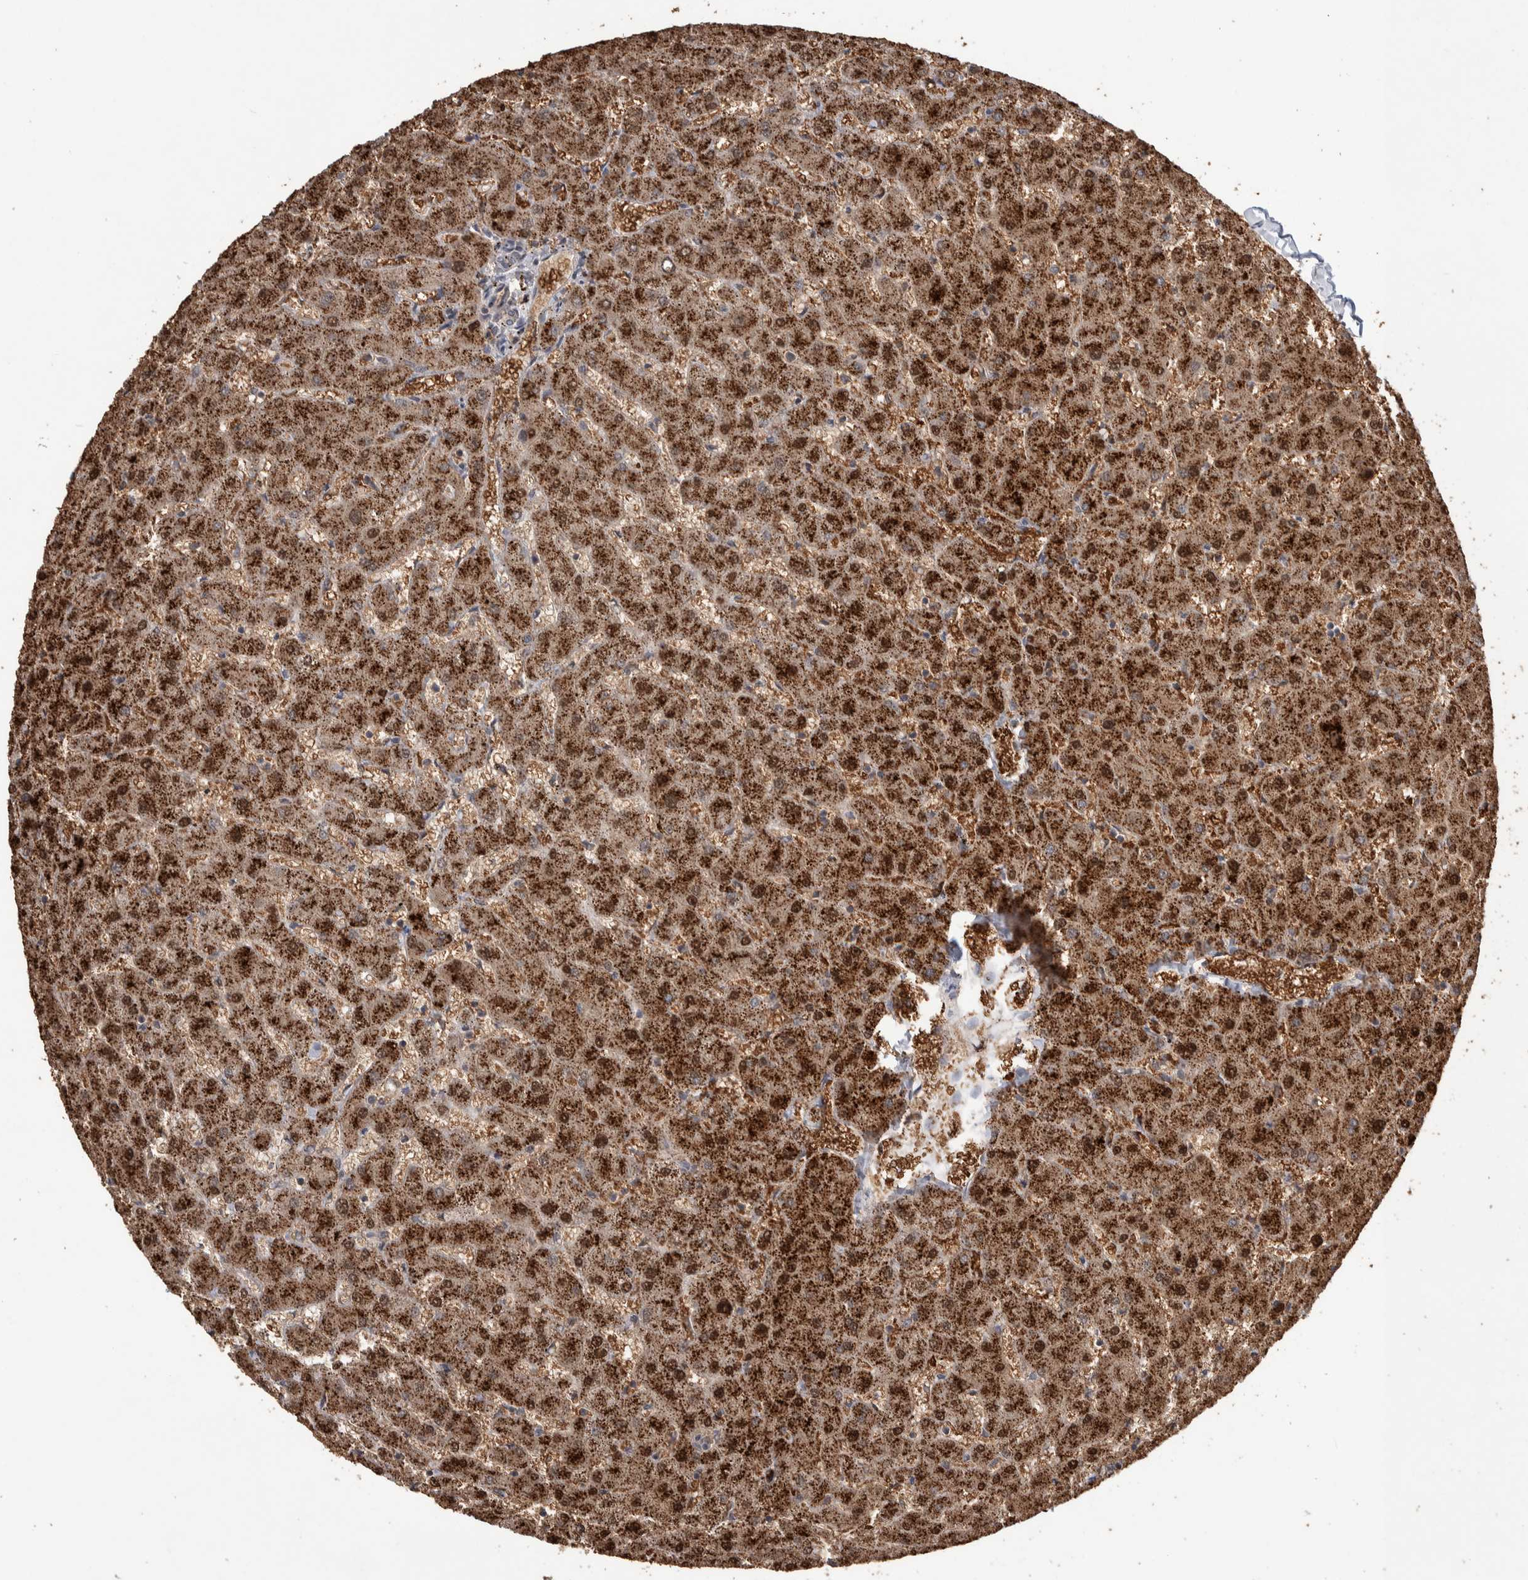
{"staining": {"intensity": "weak", "quantity": ">75%", "location": "cytoplasmic/membranous"}, "tissue": "liver", "cell_type": "Cholangiocytes", "image_type": "normal", "snomed": [{"axis": "morphology", "description": "Normal tissue, NOS"}, {"axis": "topography", "description": "Liver"}], "caption": "Immunohistochemical staining of normal human liver reveals >75% levels of weak cytoplasmic/membranous protein positivity in about >75% of cholangiocytes.", "gene": "DVL2", "patient": {"sex": "female", "age": 63}}